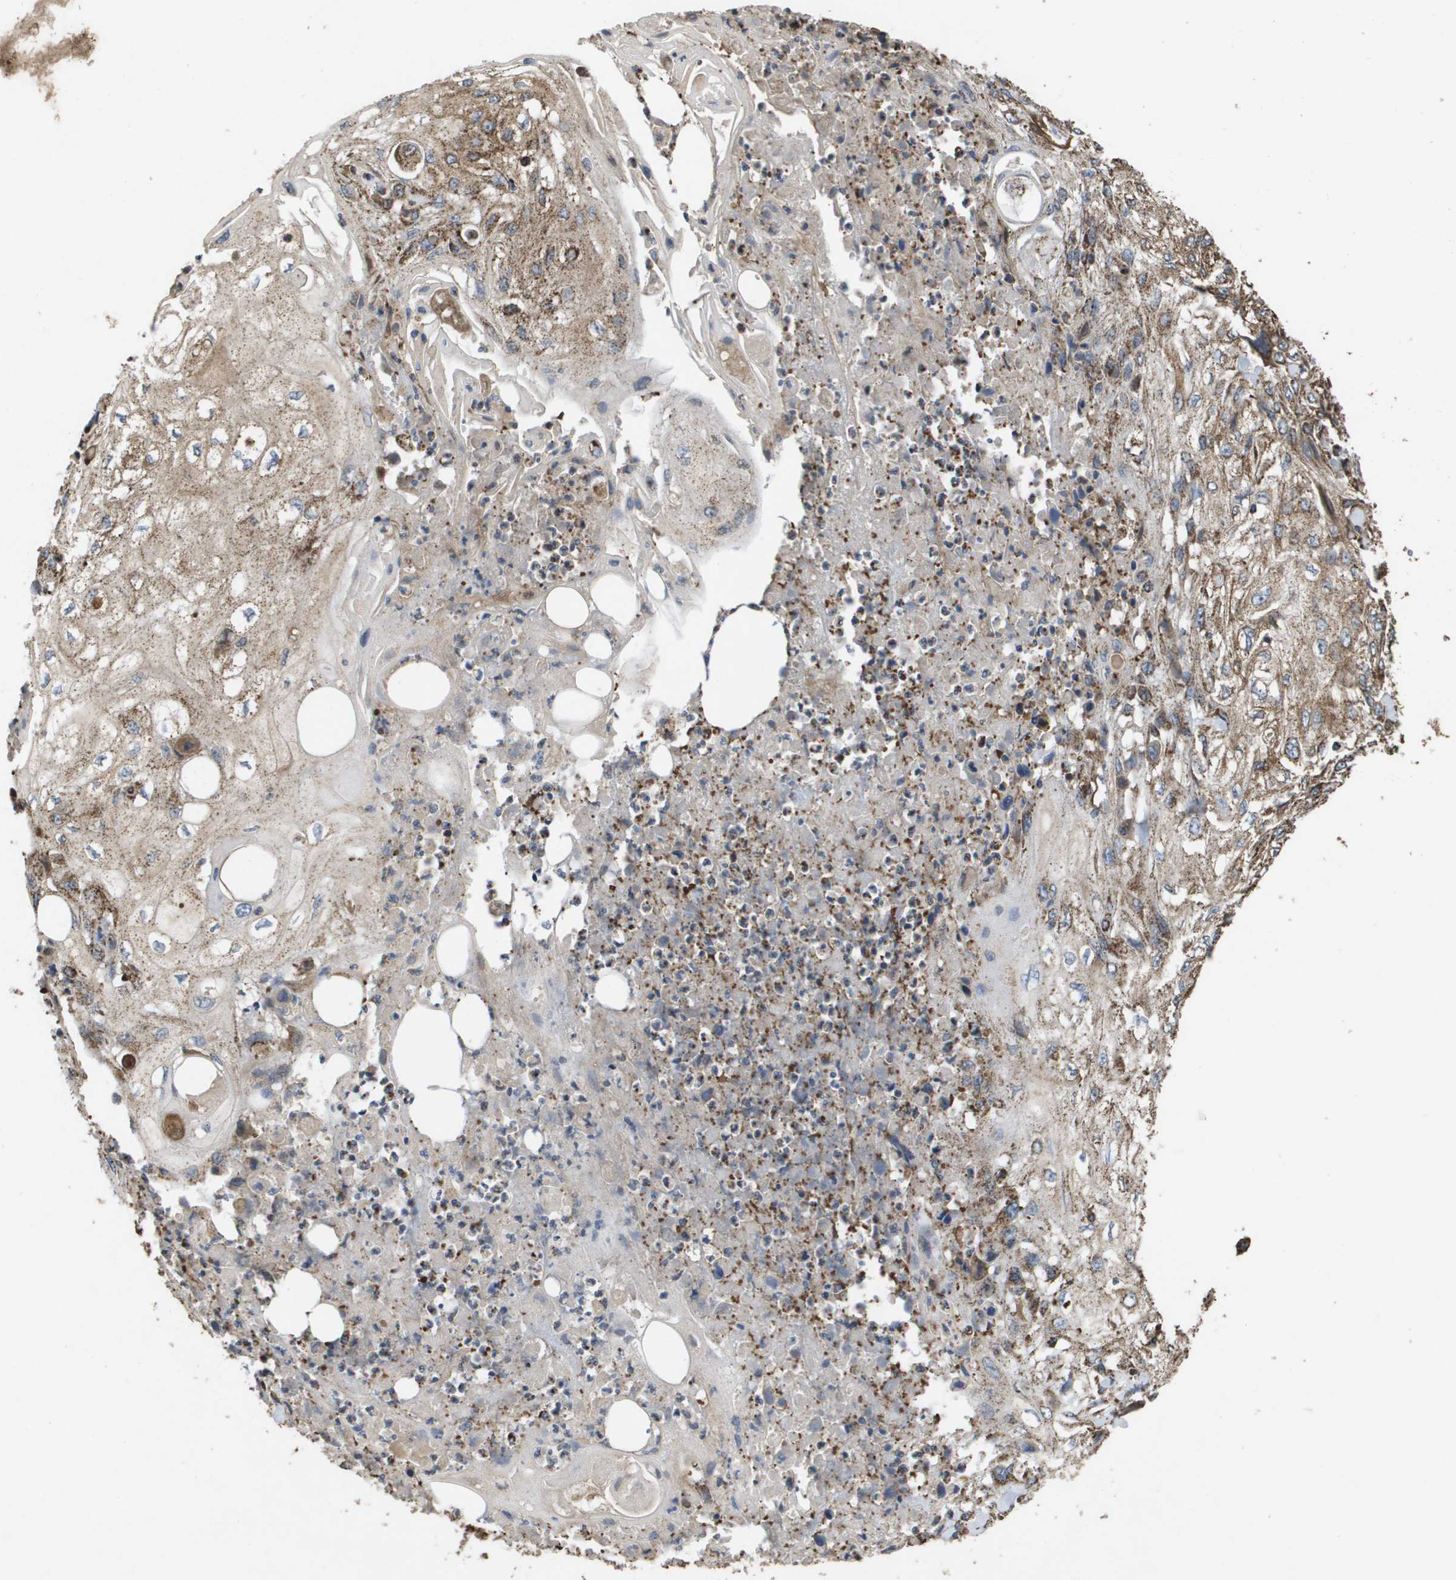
{"staining": {"intensity": "moderate", "quantity": ">75%", "location": "cytoplasmic/membranous"}, "tissue": "skin cancer", "cell_type": "Tumor cells", "image_type": "cancer", "snomed": [{"axis": "morphology", "description": "Squamous cell carcinoma, NOS"}, {"axis": "topography", "description": "Skin"}], "caption": "High-magnification brightfield microscopy of squamous cell carcinoma (skin) stained with DAB (brown) and counterstained with hematoxylin (blue). tumor cells exhibit moderate cytoplasmic/membranous positivity is seen in about>75% of cells.", "gene": "HSPE1", "patient": {"sex": "male", "age": 75}}